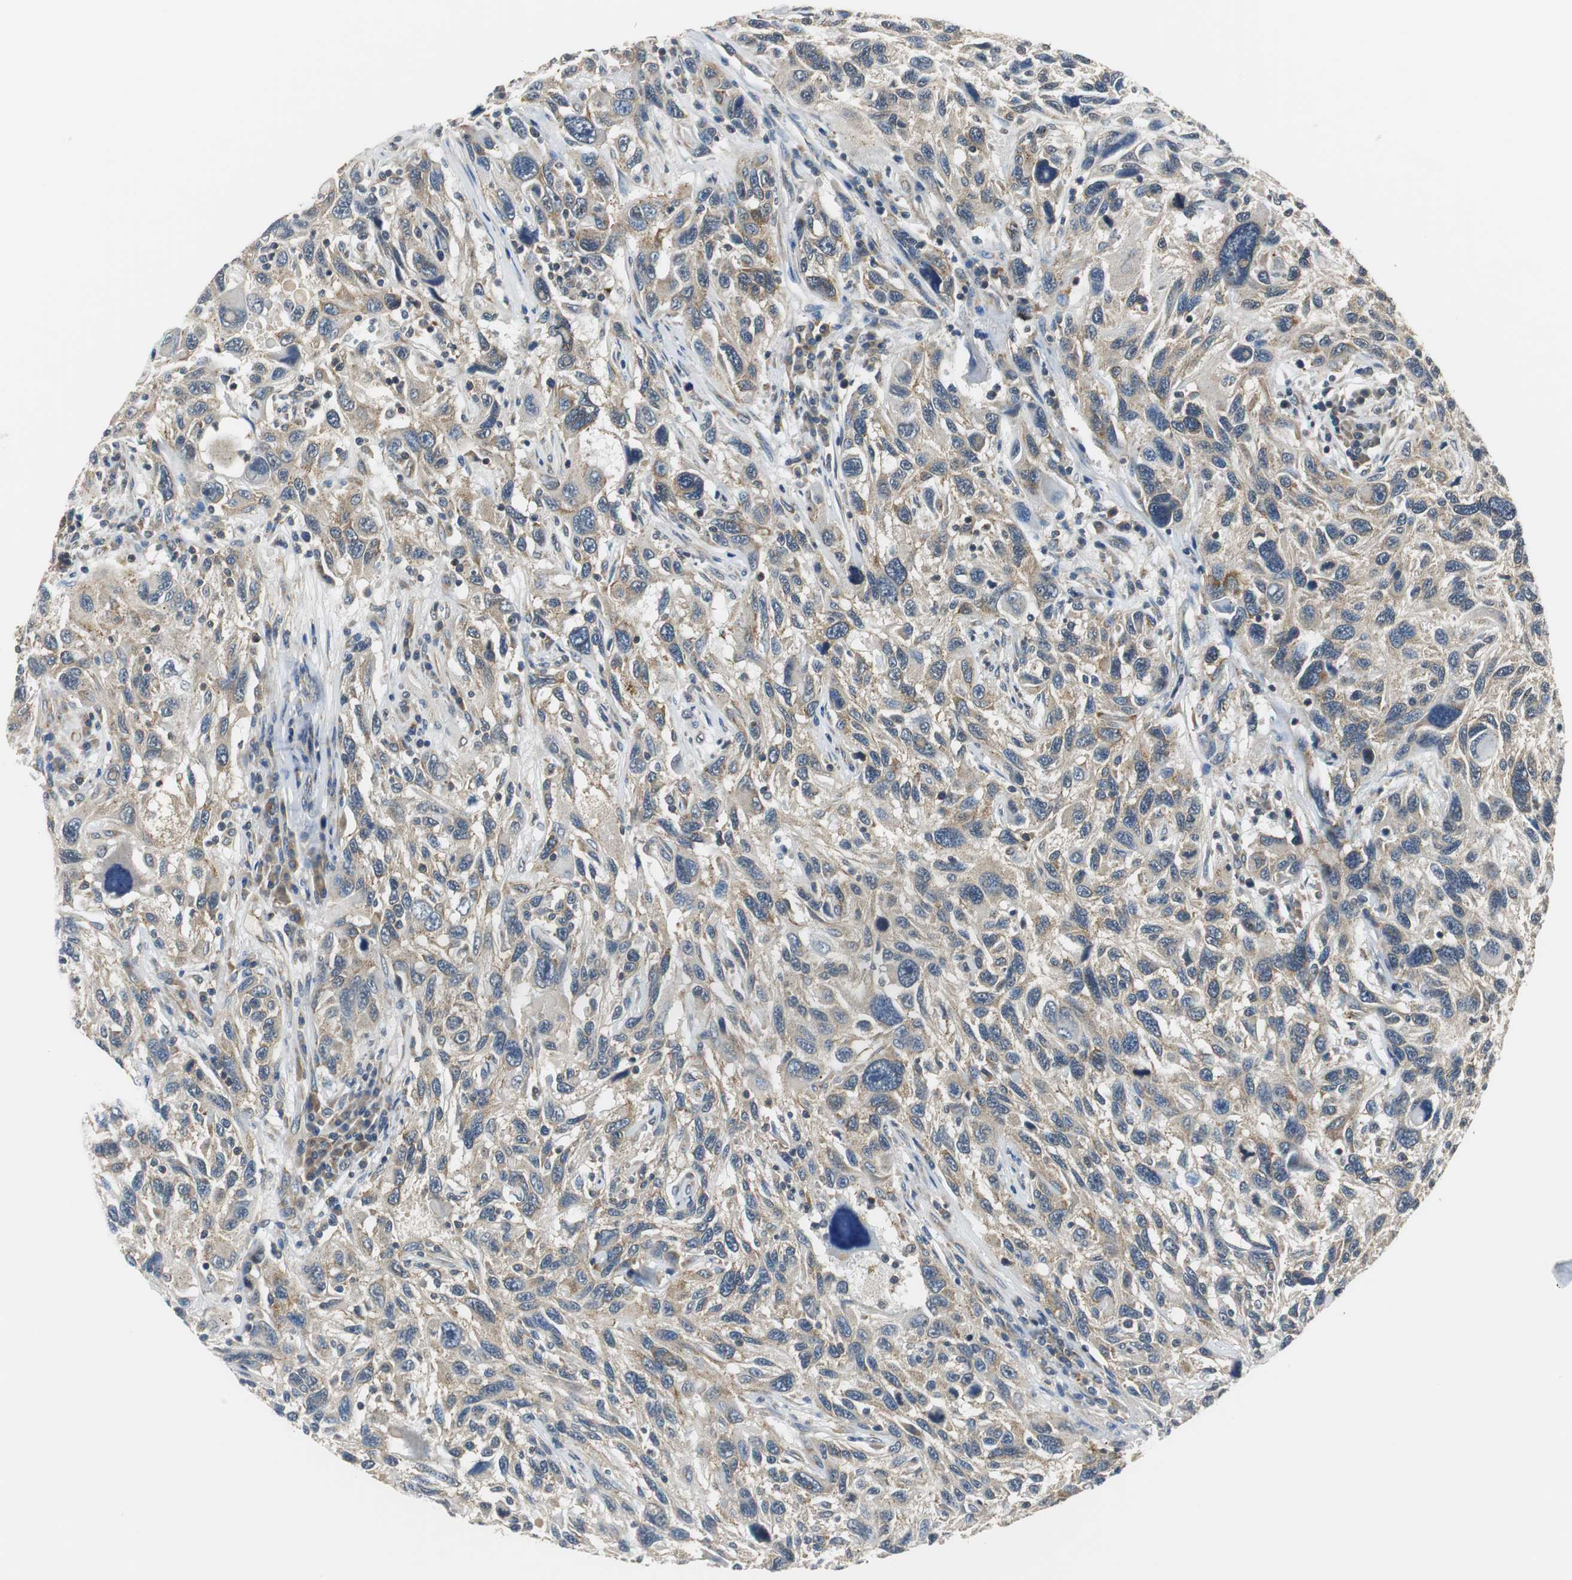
{"staining": {"intensity": "moderate", "quantity": ">75%", "location": "cytoplasmic/membranous"}, "tissue": "melanoma", "cell_type": "Tumor cells", "image_type": "cancer", "snomed": [{"axis": "morphology", "description": "Malignant melanoma, NOS"}, {"axis": "topography", "description": "Skin"}], "caption": "Malignant melanoma stained with a protein marker reveals moderate staining in tumor cells.", "gene": "CNOT3", "patient": {"sex": "male", "age": 53}}